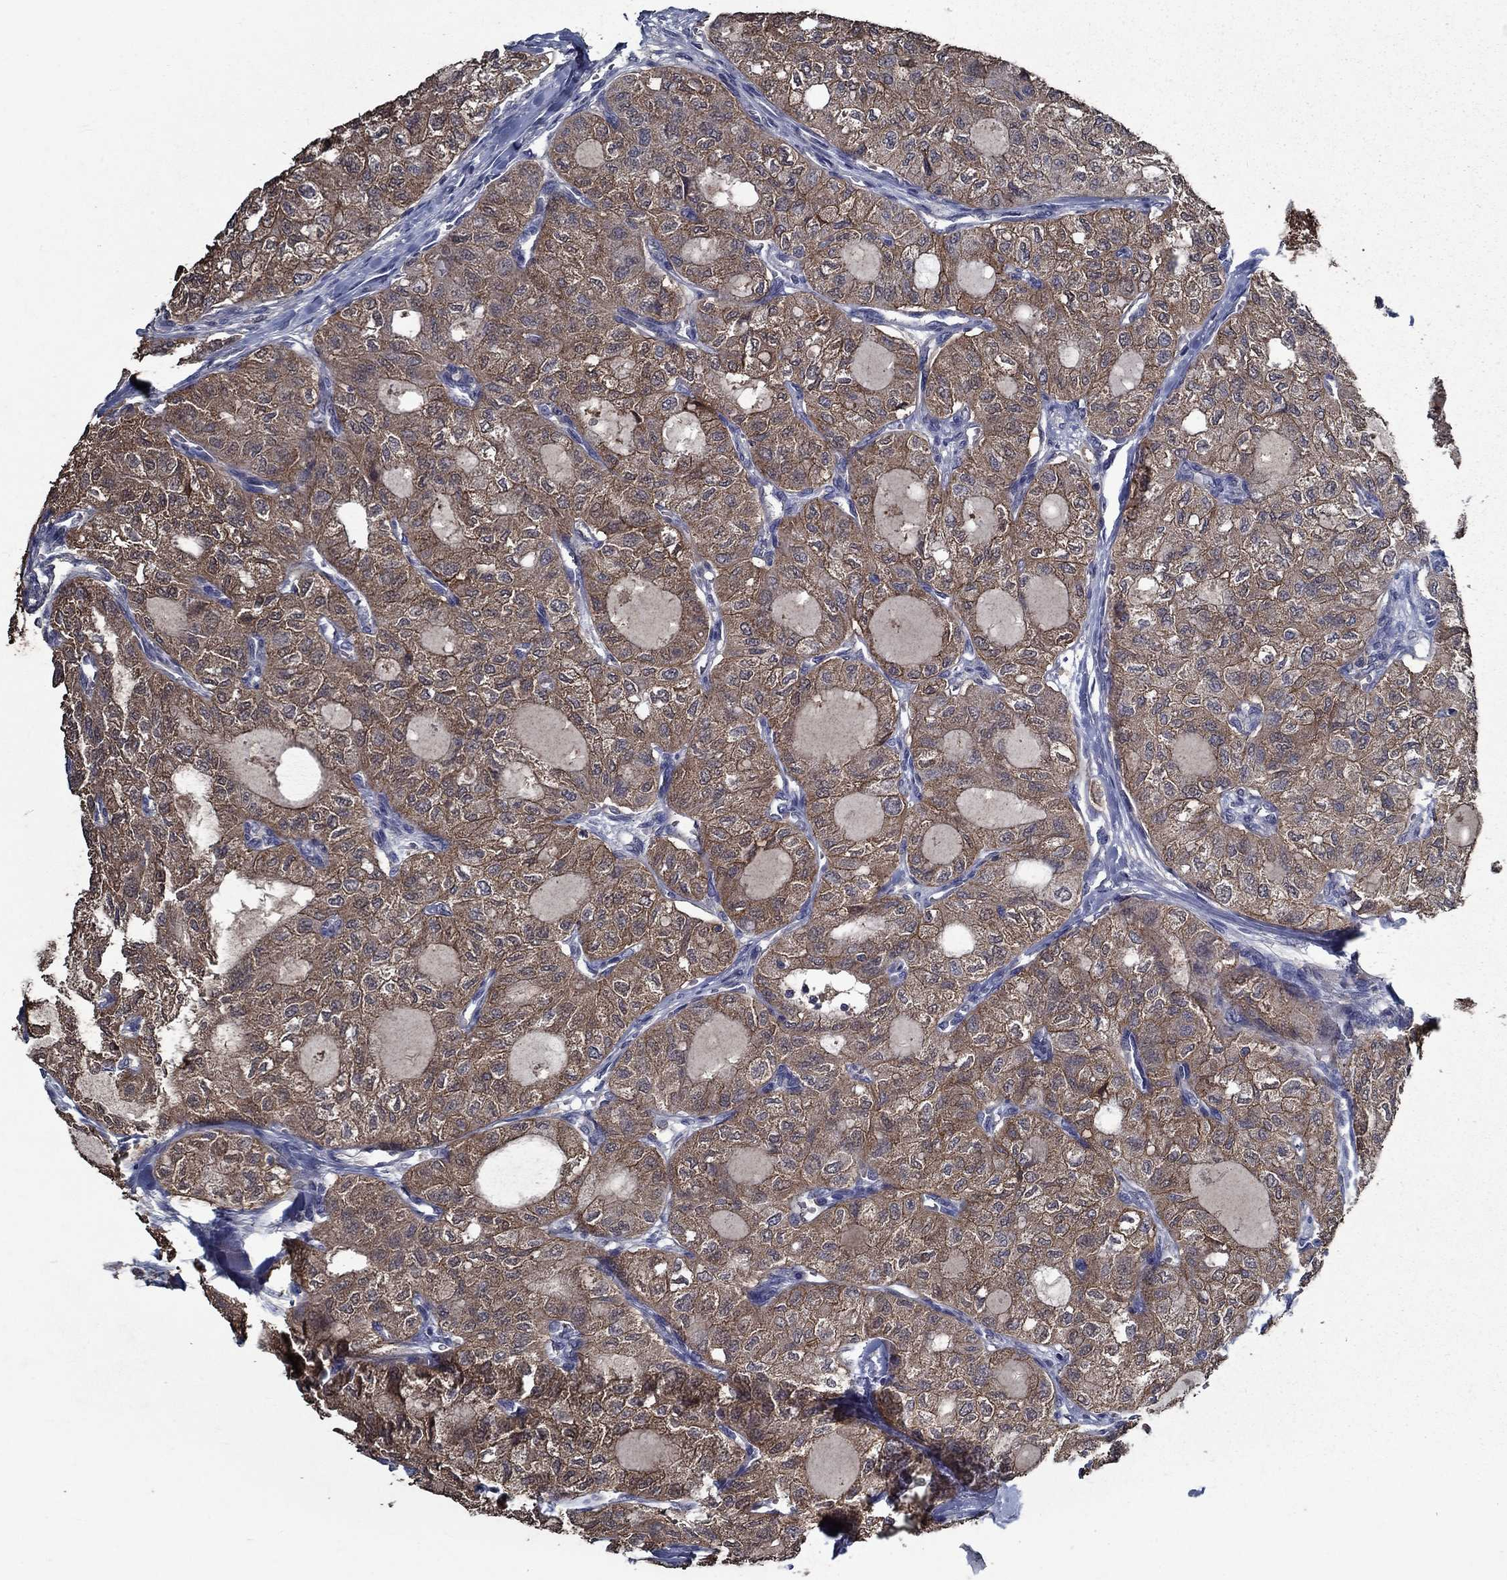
{"staining": {"intensity": "moderate", "quantity": ">75%", "location": "cytoplasmic/membranous"}, "tissue": "thyroid cancer", "cell_type": "Tumor cells", "image_type": "cancer", "snomed": [{"axis": "morphology", "description": "Follicular adenoma carcinoma, NOS"}, {"axis": "topography", "description": "Thyroid gland"}], "caption": "Immunohistochemical staining of human thyroid follicular adenoma carcinoma displays moderate cytoplasmic/membranous protein expression in approximately >75% of tumor cells. (DAB (3,3'-diaminobenzidine) IHC with brightfield microscopy, high magnification).", "gene": "SLC44A1", "patient": {"sex": "male", "age": 75}}